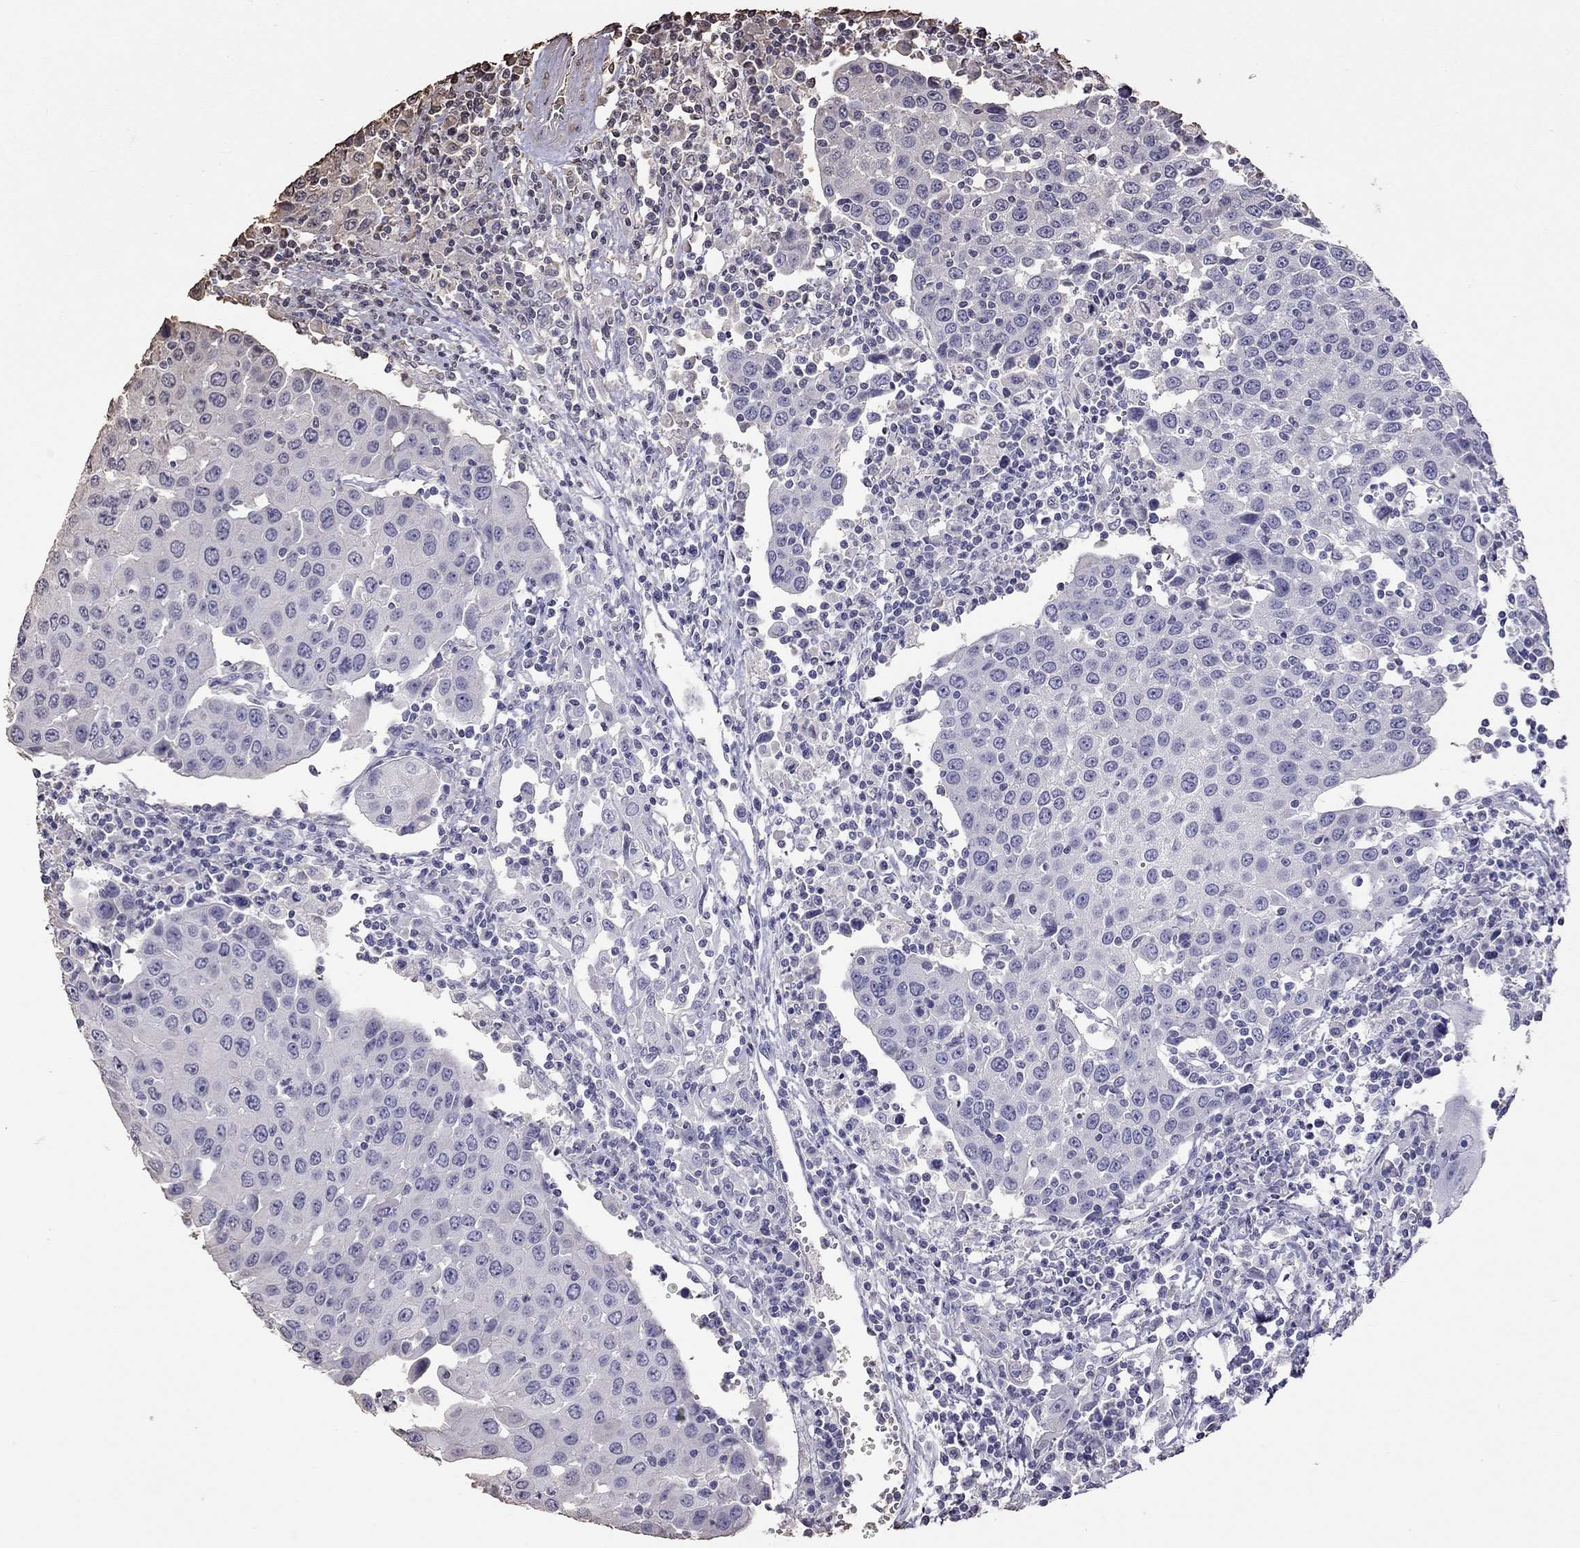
{"staining": {"intensity": "negative", "quantity": "none", "location": "none"}, "tissue": "urothelial cancer", "cell_type": "Tumor cells", "image_type": "cancer", "snomed": [{"axis": "morphology", "description": "Urothelial carcinoma, High grade"}, {"axis": "topography", "description": "Urinary bladder"}], "caption": "There is no significant staining in tumor cells of urothelial cancer.", "gene": "SUN3", "patient": {"sex": "female", "age": 85}}